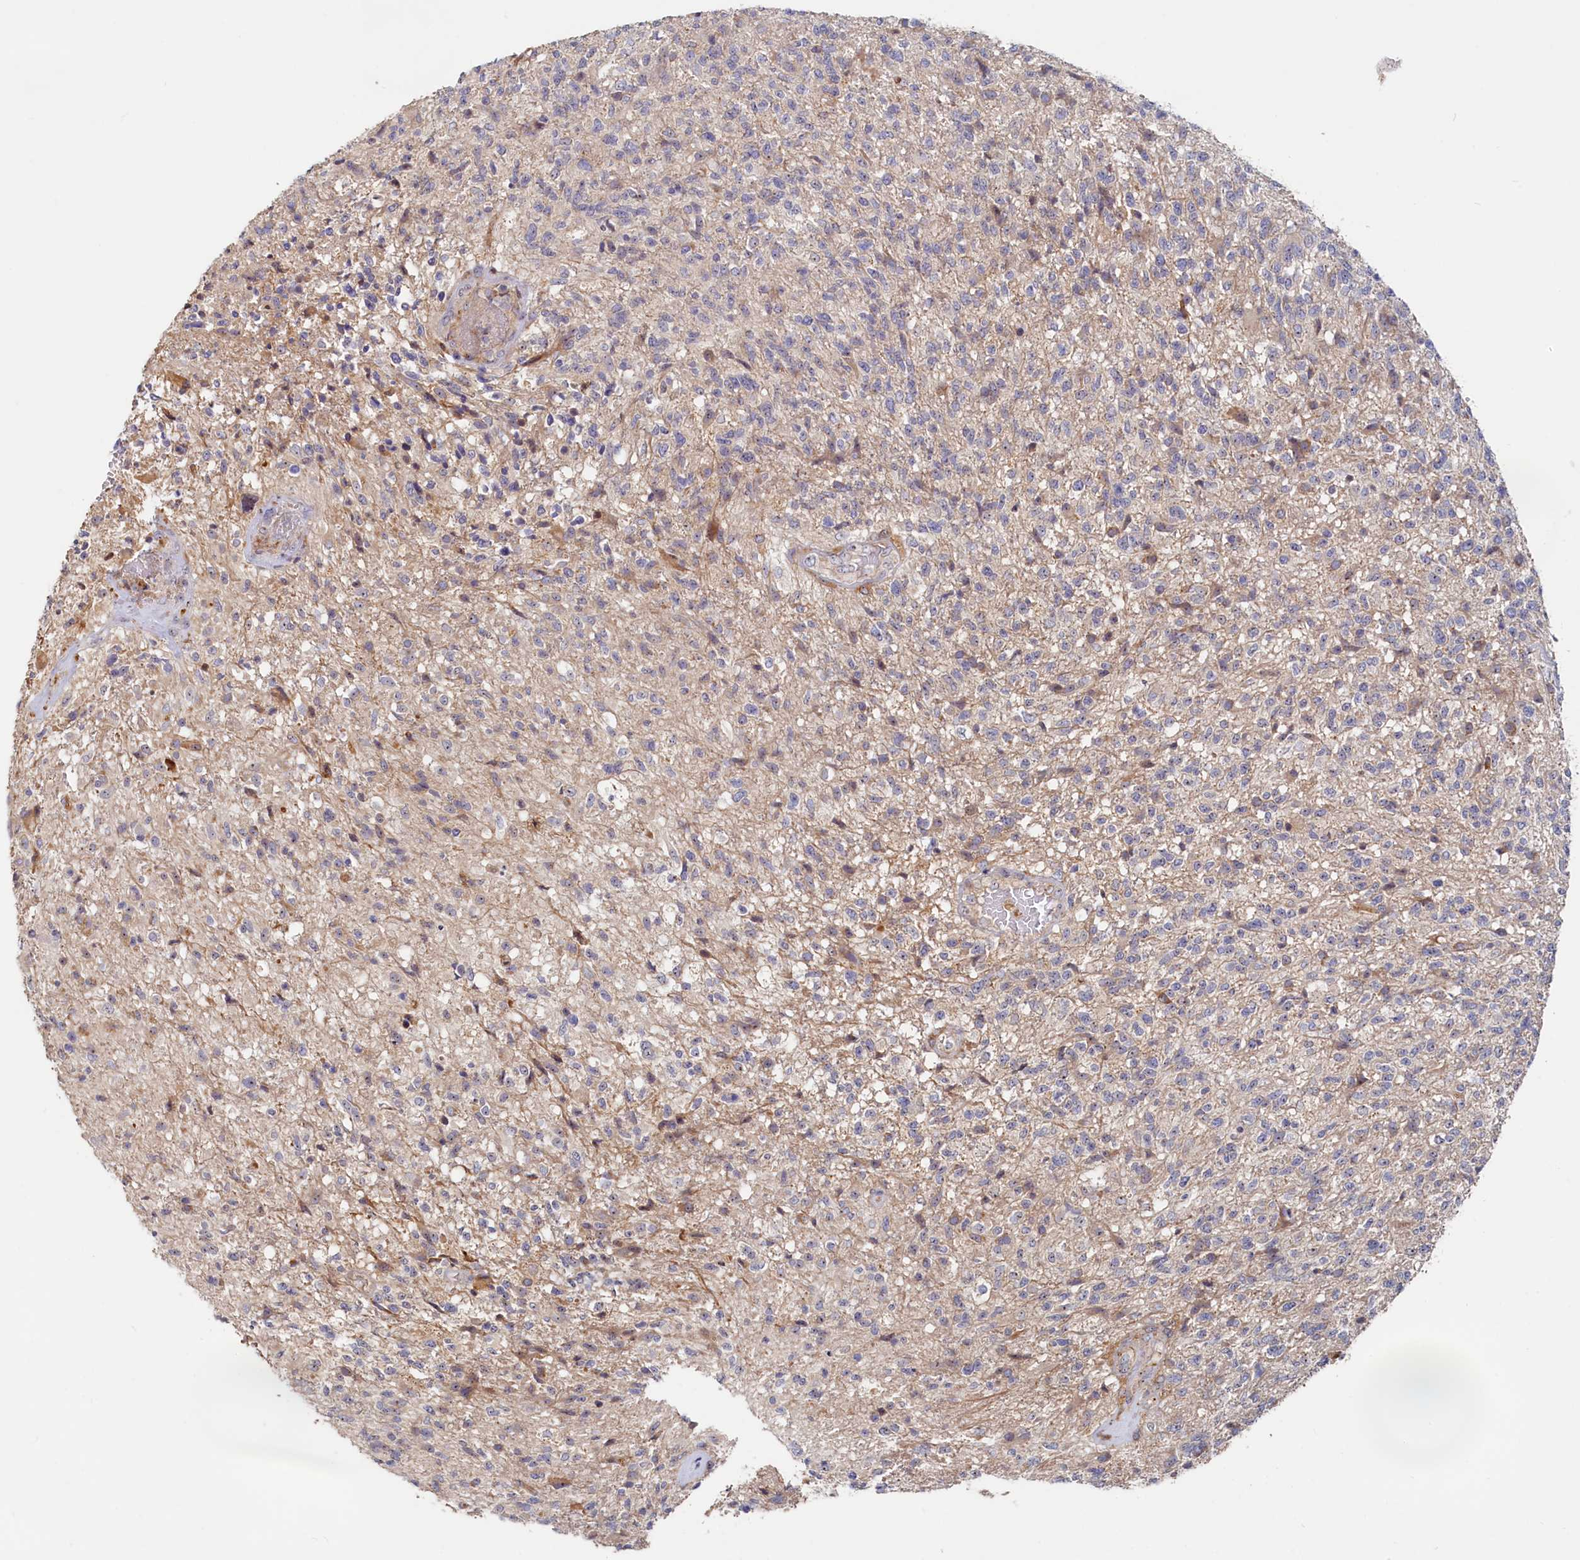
{"staining": {"intensity": "negative", "quantity": "none", "location": "none"}, "tissue": "glioma", "cell_type": "Tumor cells", "image_type": "cancer", "snomed": [{"axis": "morphology", "description": "Glioma, malignant, High grade"}, {"axis": "topography", "description": "Brain"}], "caption": "An image of glioma stained for a protein exhibits no brown staining in tumor cells. (DAB immunohistochemistry (IHC) with hematoxylin counter stain).", "gene": "RGS7BP", "patient": {"sex": "male", "age": 56}}